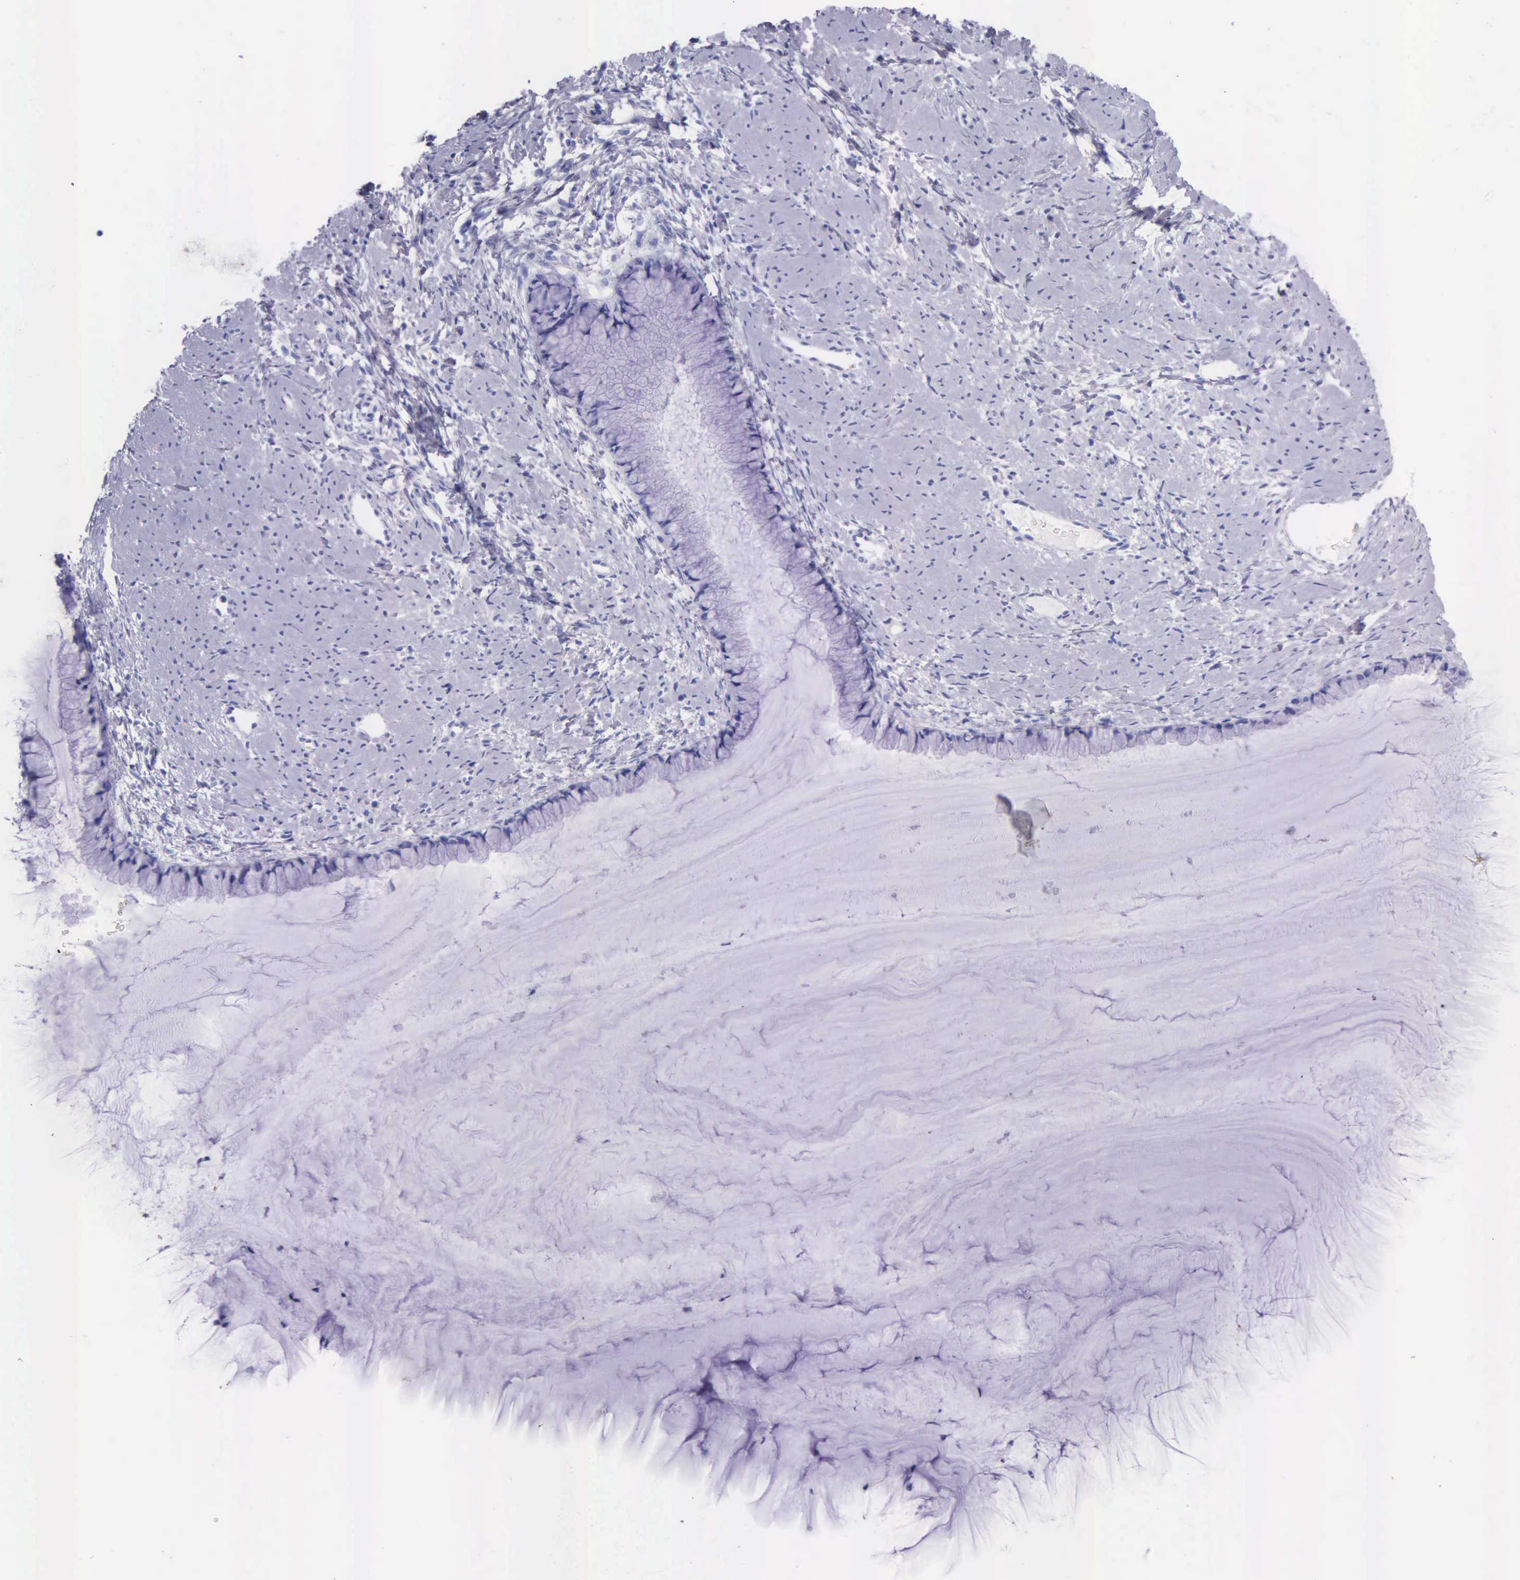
{"staining": {"intensity": "negative", "quantity": "none", "location": "none"}, "tissue": "cervix", "cell_type": "Glandular cells", "image_type": "normal", "snomed": [{"axis": "morphology", "description": "Normal tissue, NOS"}, {"axis": "topography", "description": "Cervix"}], "caption": "High power microscopy image of an immunohistochemistry (IHC) histopathology image of unremarkable cervix, revealing no significant positivity in glandular cells. (Brightfield microscopy of DAB (3,3'-diaminobenzidine) immunohistochemistry (IHC) at high magnification).", "gene": "KLK2", "patient": {"sex": "female", "age": 82}}